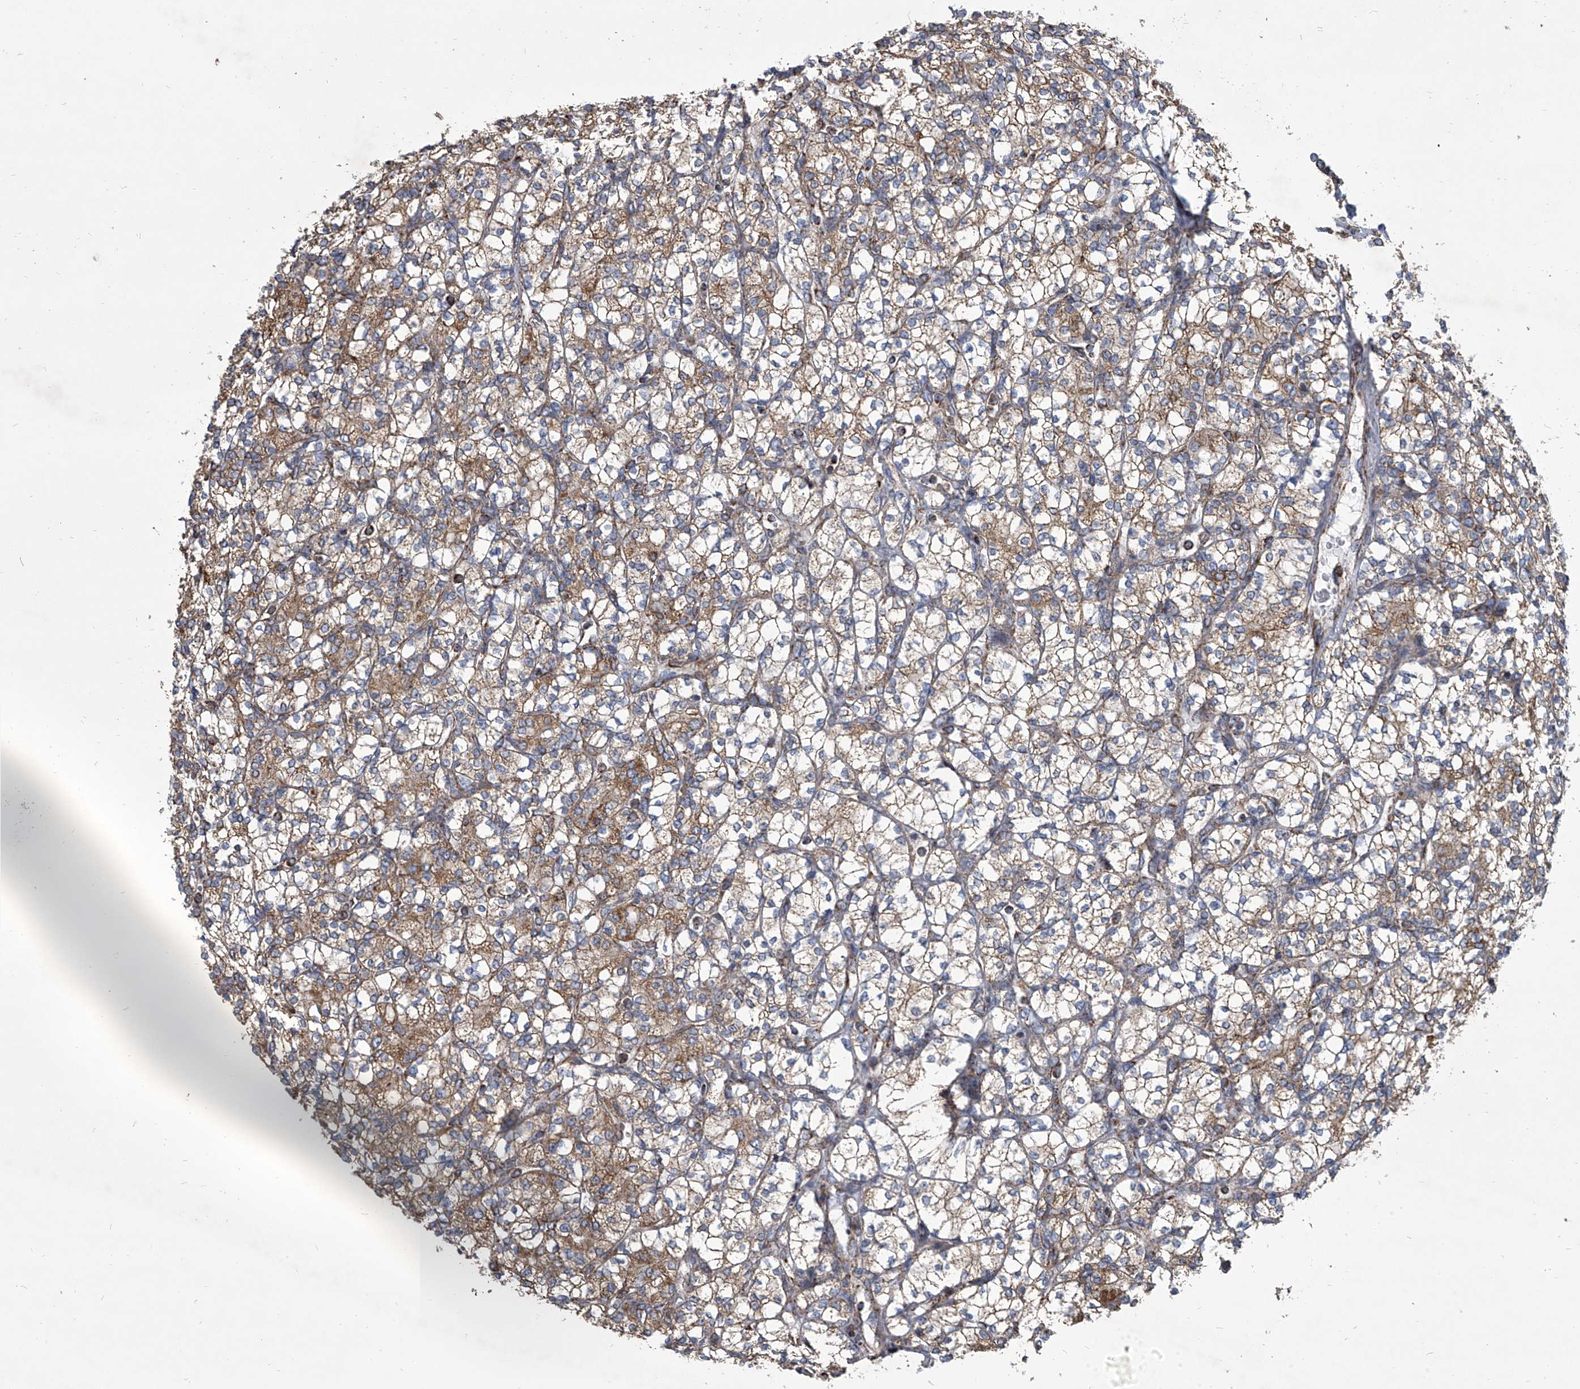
{"staining": {"intensity": "moderate", "quantity": ">75%", "location": "cytoplasmic/membranous"}, "tissue": "renal cancer", "cell_type": "Tumor cells", "image_type": "cancer", "snomed": [{"axis": "morphology", "description": "Adenocarcinoma, NOS"}, {"axis": "topography", "description": "Kidney"}], "caption": "A brown stain highlights moderate cytoplasmic/membranous expression of a protein in human renal adenocarcinoma tumor cells.", "gene": "ZC3H15", "patient": {"sex": "male", "age": 77}}